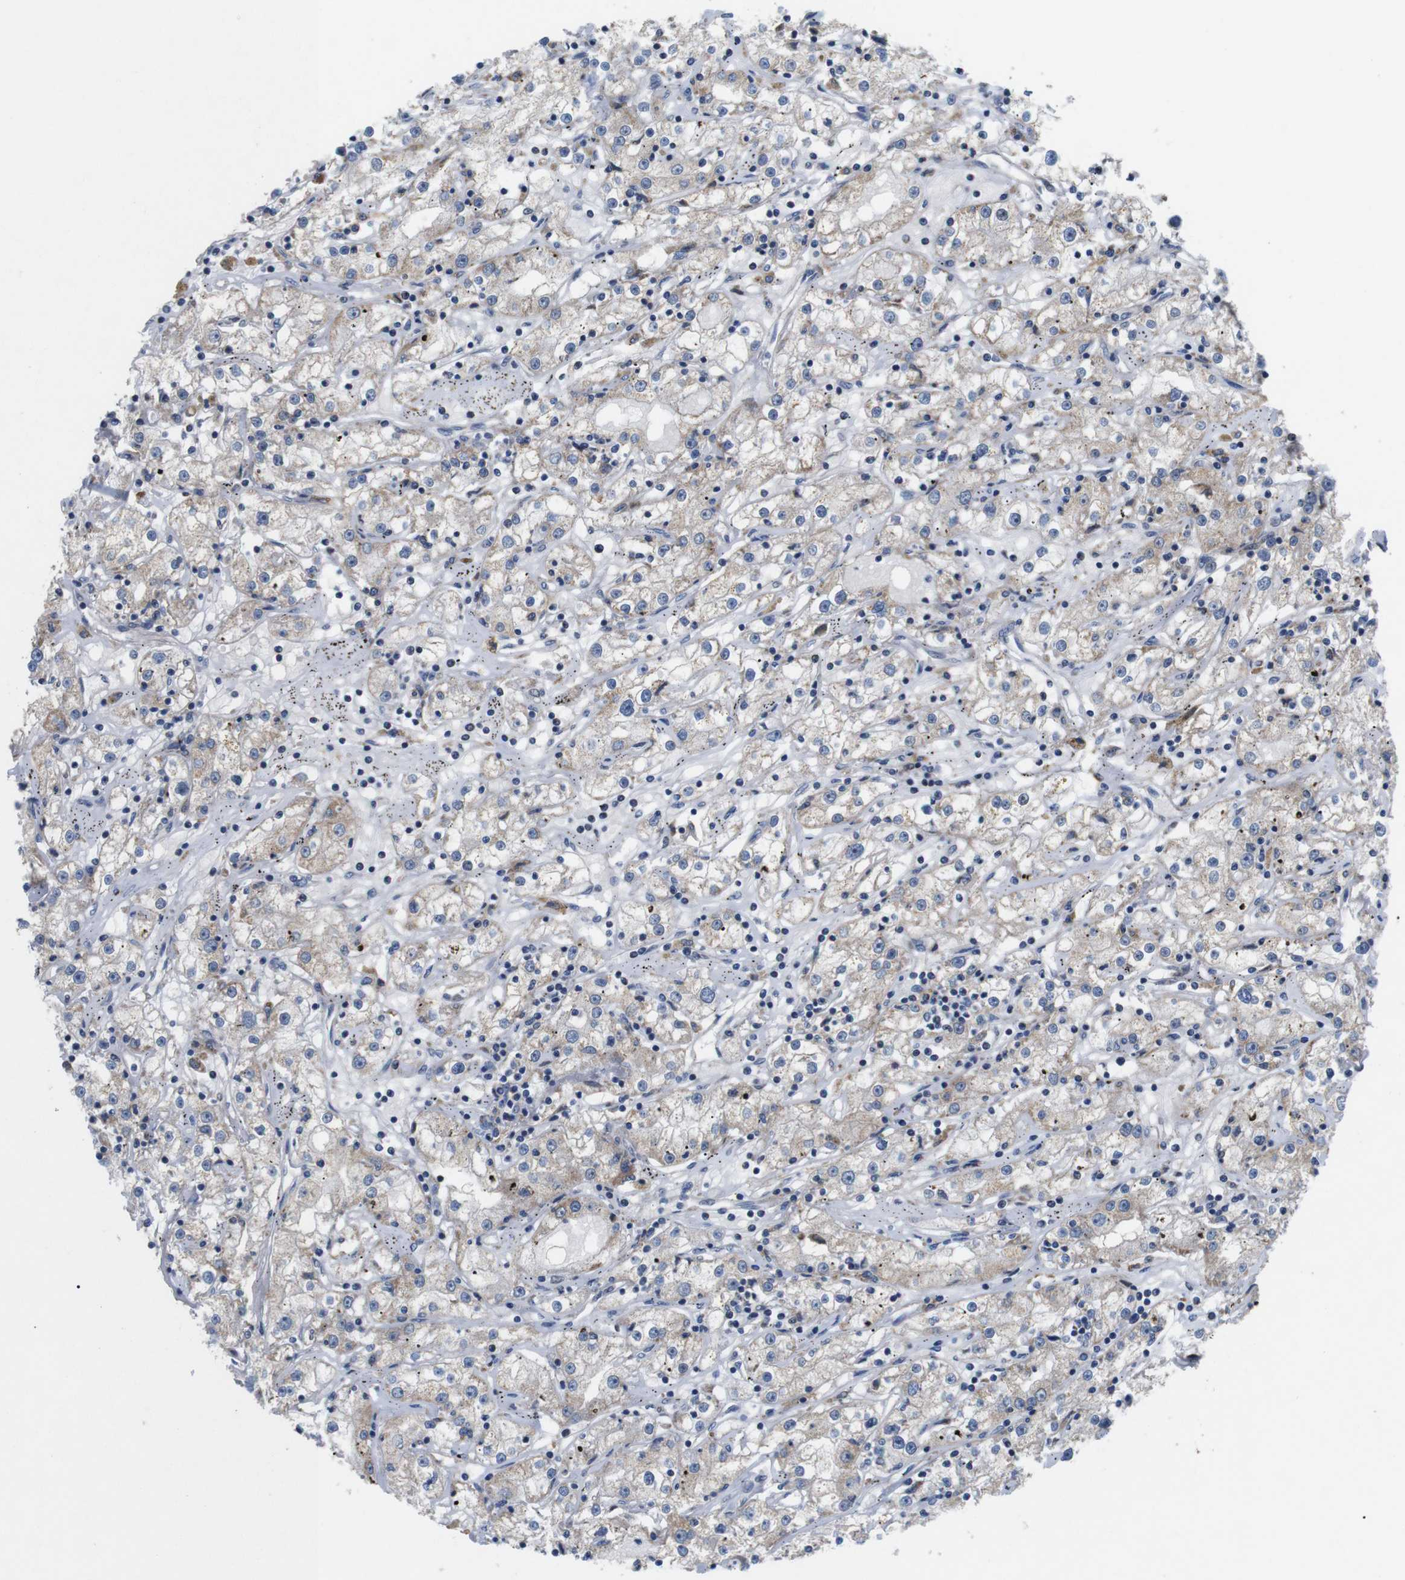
{"staining": {"intensity": "weak", "quantity": ">75%", "location": "cytoplasmic/membranous"}, "tissue": "renal cancer", "cell_type": "Tumor cells", "image_type": "cancer", "snomed": [{"axis": "morphology", "description": "Adenocarcinoma, NOS"}, {"axis": "topography", "description": "Kidney"}], "caption": "A brown stain labels weak cytoplasmic/membranous staining of a protein in human adenocarcinoma (renal) tumor cells.", "gene": "F2RL1", "patient": {"sex": "male", "age": 56}}